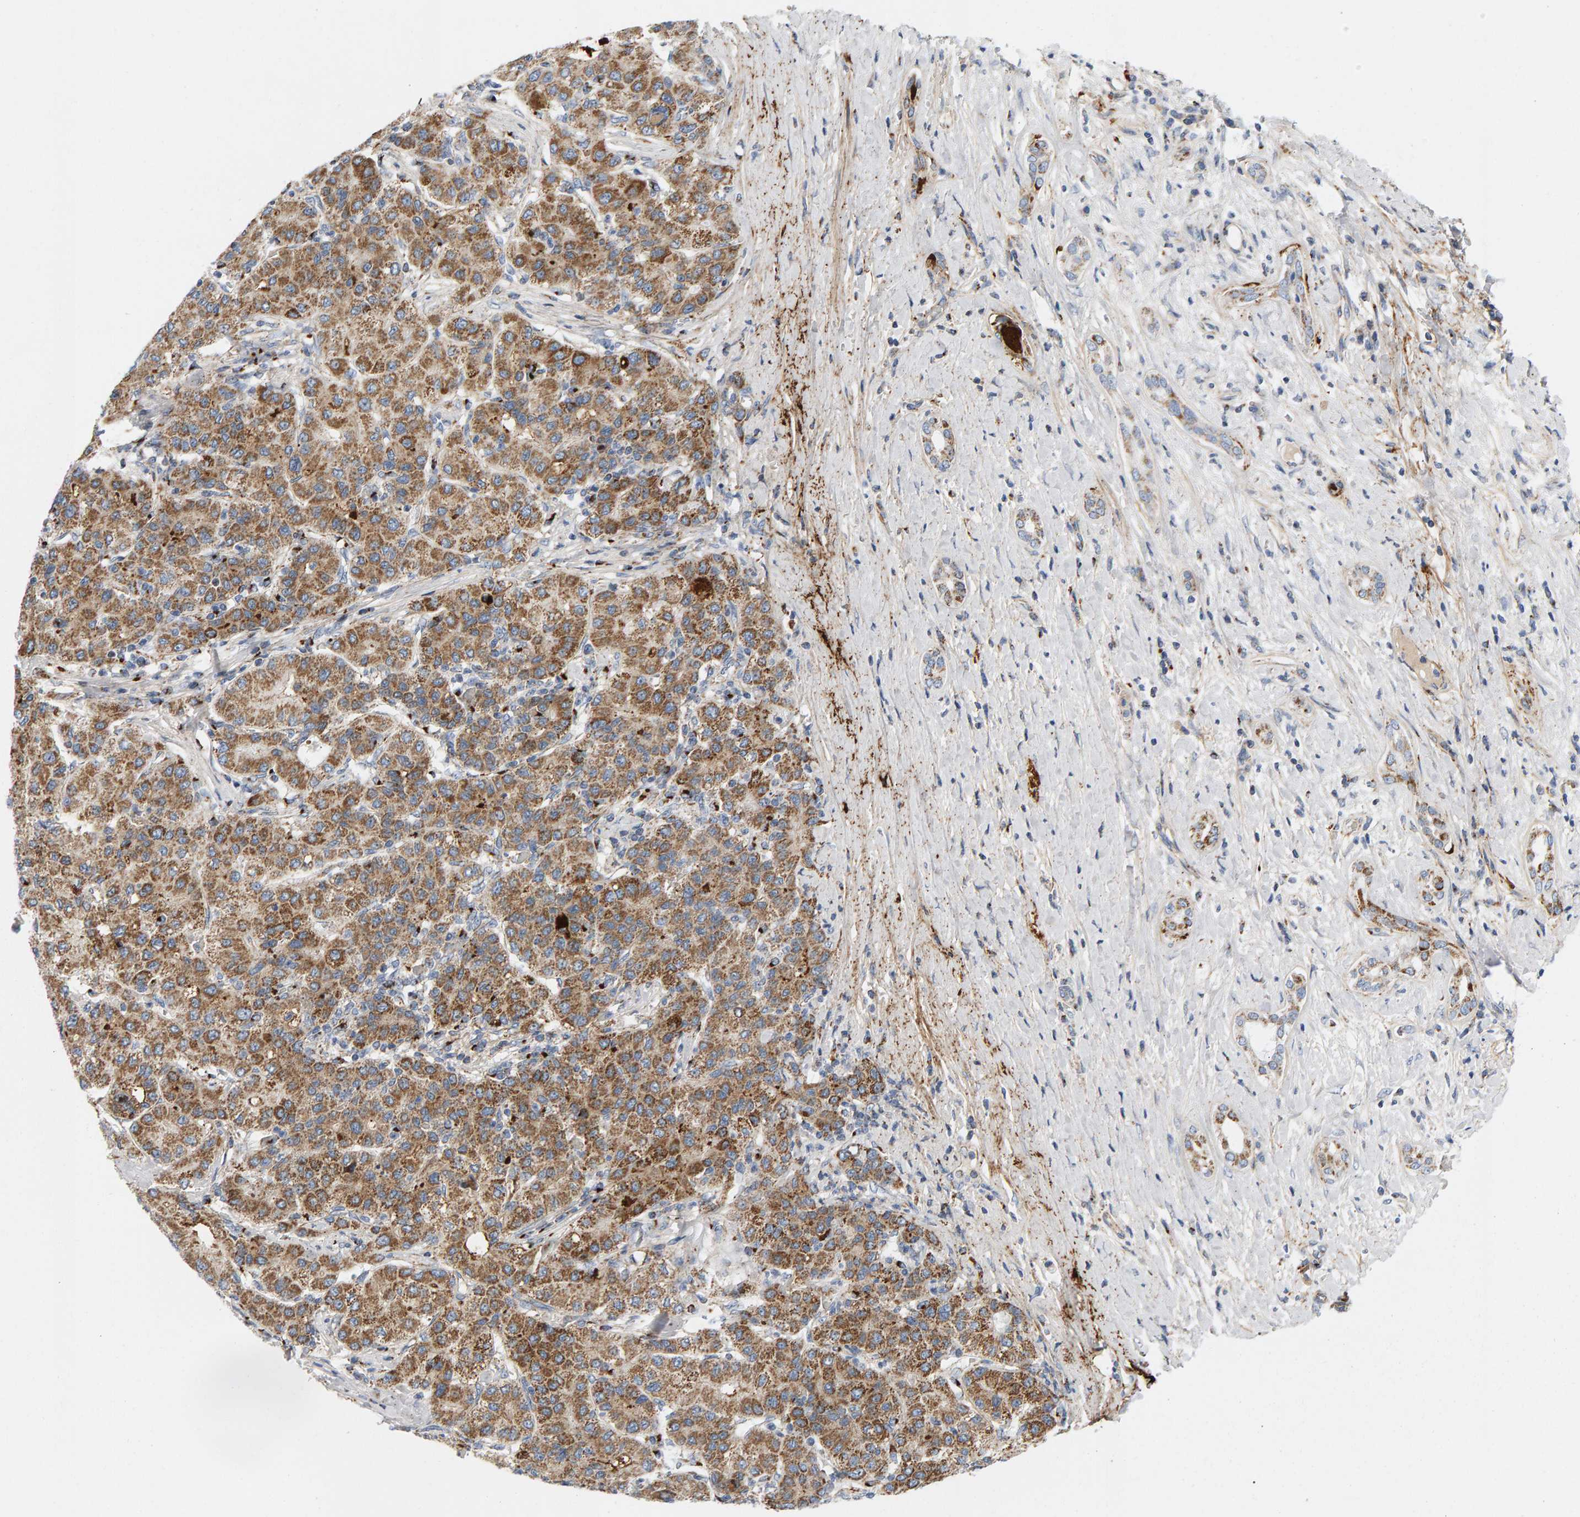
{"staining": {"intensity": "moderate", "quantity": ">75%", "location": "cytoplasmic/membranous"}, "tissue": "liver cancer", "cell_type": "Tumor cells", "image_type": "cancer", "snomed": [{"axis": "morphology", "description": "Carcinoma, Hepatocellular, NOS"}, {"axis": "topography", "description": "Liver"}], "caption": "Liver hepatocellular carcinoma stained for a protein (brown) reveals moderate cytoplasmic/membranous positive positivity in approximately >75% of tumor cells.", "gene": "GGTA1", "patient": {"sex": "male", "age": 65}}